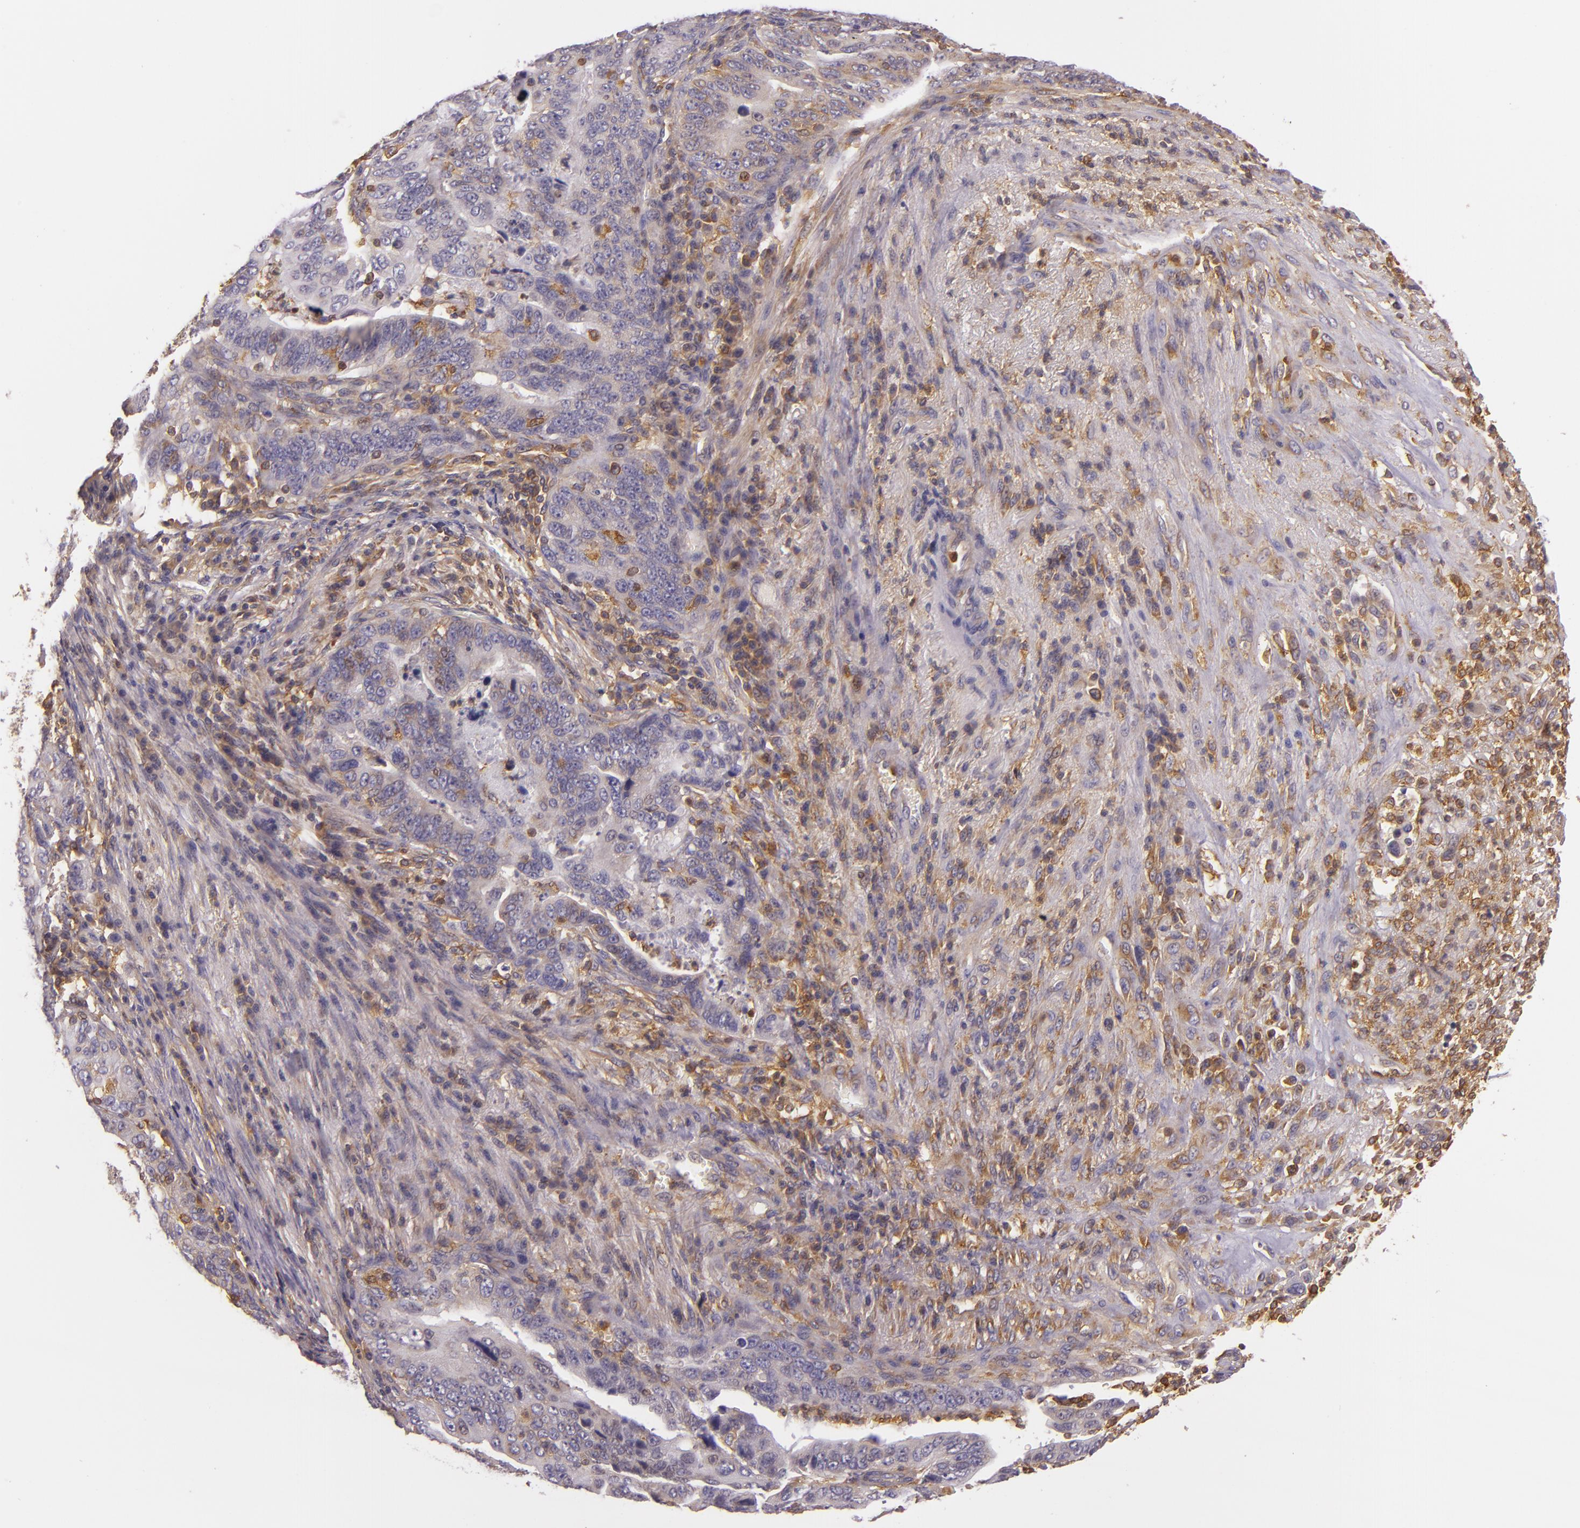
{"staining": {"intensity": "moderate", "quantity": "<25%", "location": "cytoplasmic/membranous"}, "tissue": "stomach cancer", "cell_type": "Tumor cells", "image_type": "cancer", "snomed": [{"axis": "morphology", "description": "Adenocarcinoma, NOS"}, {"axis": "topography", "description": "Stomach, upper"}], "caption": "IHC of human stomach adenocarcinoma displays low levels of moderate cytoplasmic/membranous staining in about <25% of tumor cells.", "gene": "TLN1", "patient": {"sex": "female", "age": 50}}